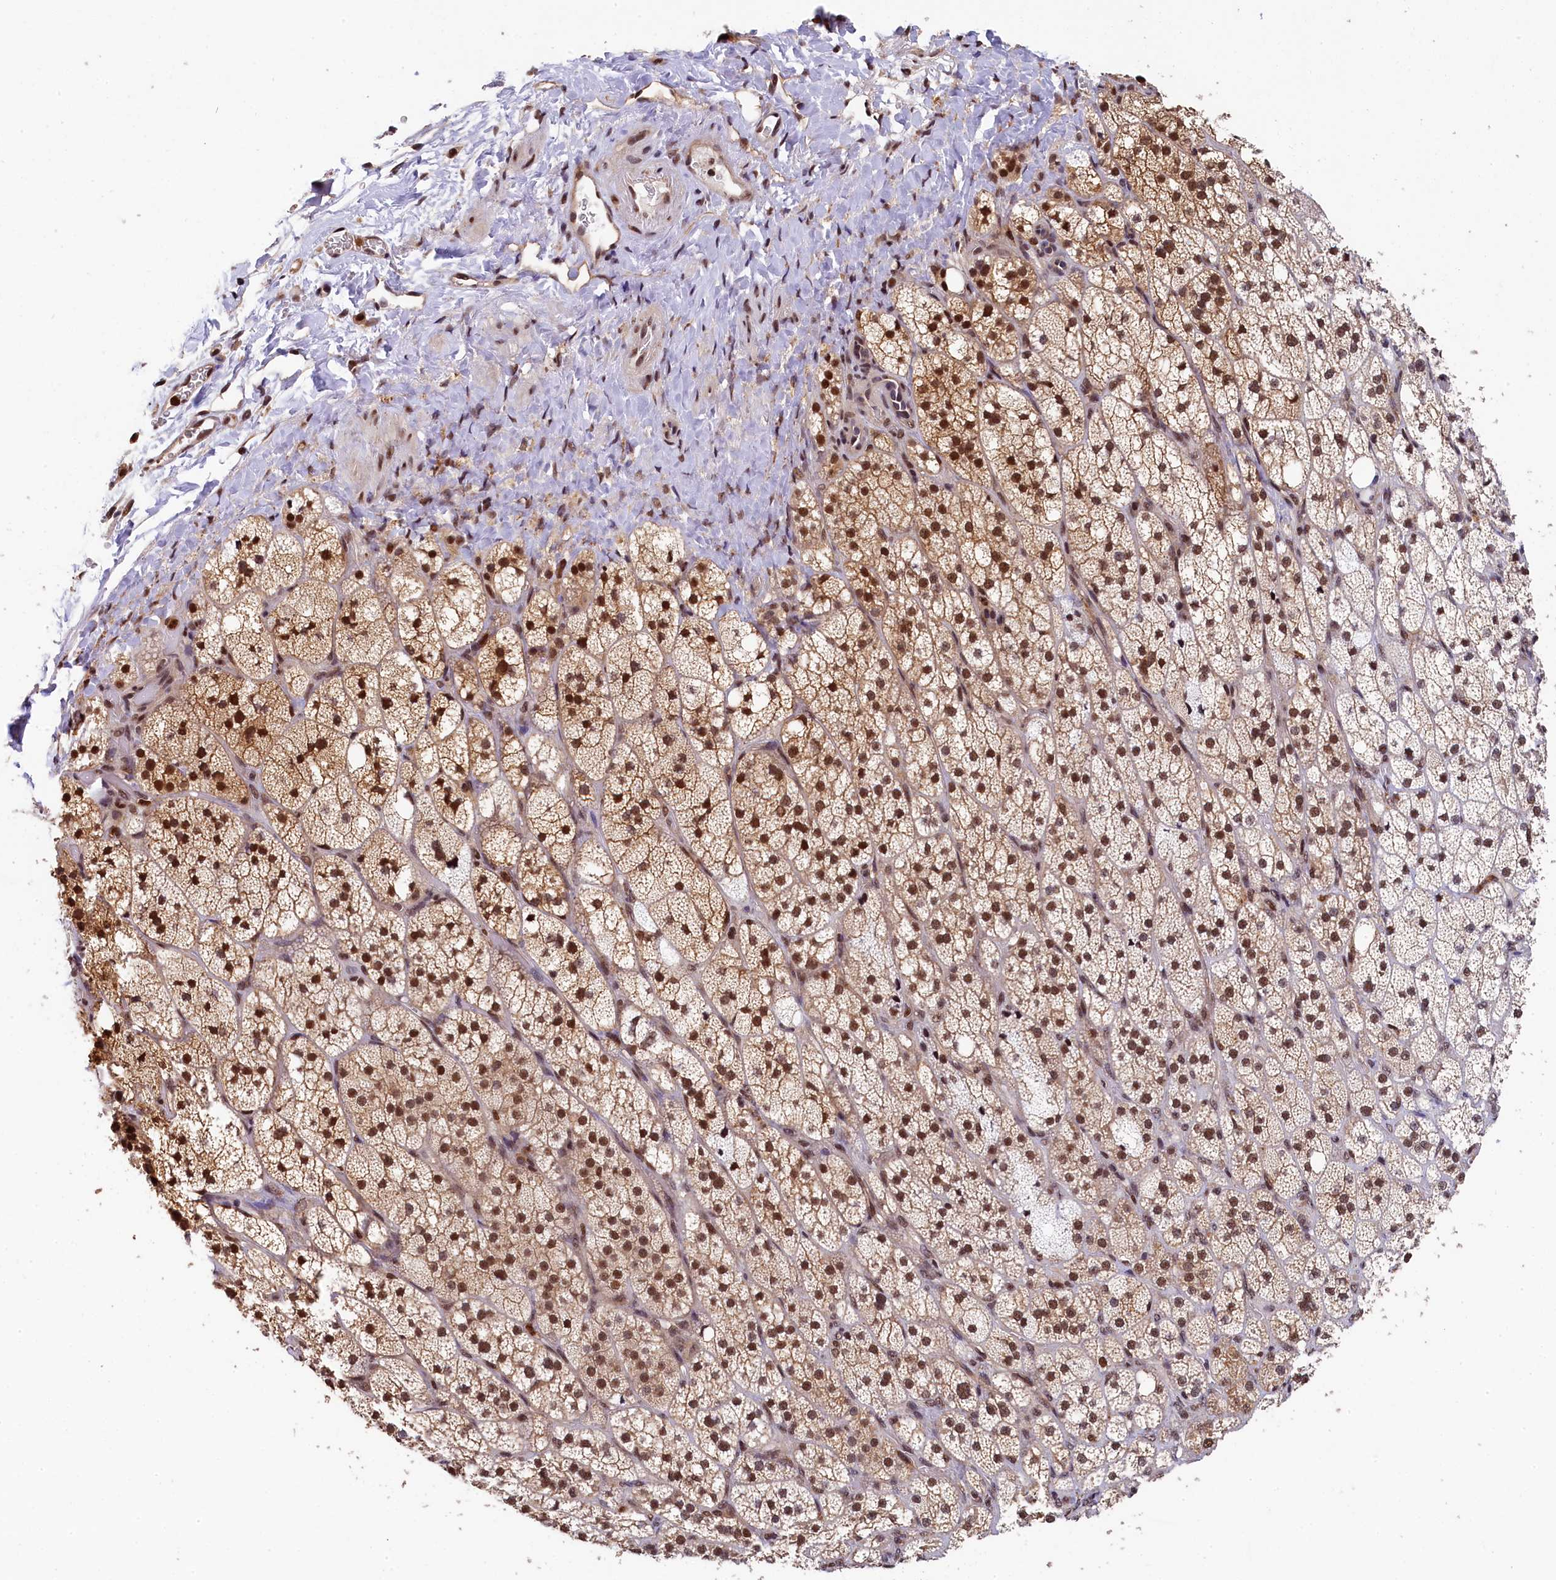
{"staining": {"intensity": "strong", "quantity": ">75%", "location": "cytoplasmic/membranous,nuclear"}, "tissue": "adrenal gland", "cell_type": "Glandular cells", "image_type": "normal", "snomed": [{"axis": "morphology", "description": "Normal tissue, NOS"}, {"axis": "topography", "description": "Adrenal gland"}], "caption": "Brown immunohistochemical staining in normal human adrenal gland exhibits strong cytoplasmic/membranous,nuclear staining in approximately >75% of glandular cells.", "gene": "ADIG", "patient": {"sex": "male", "age": 61}}